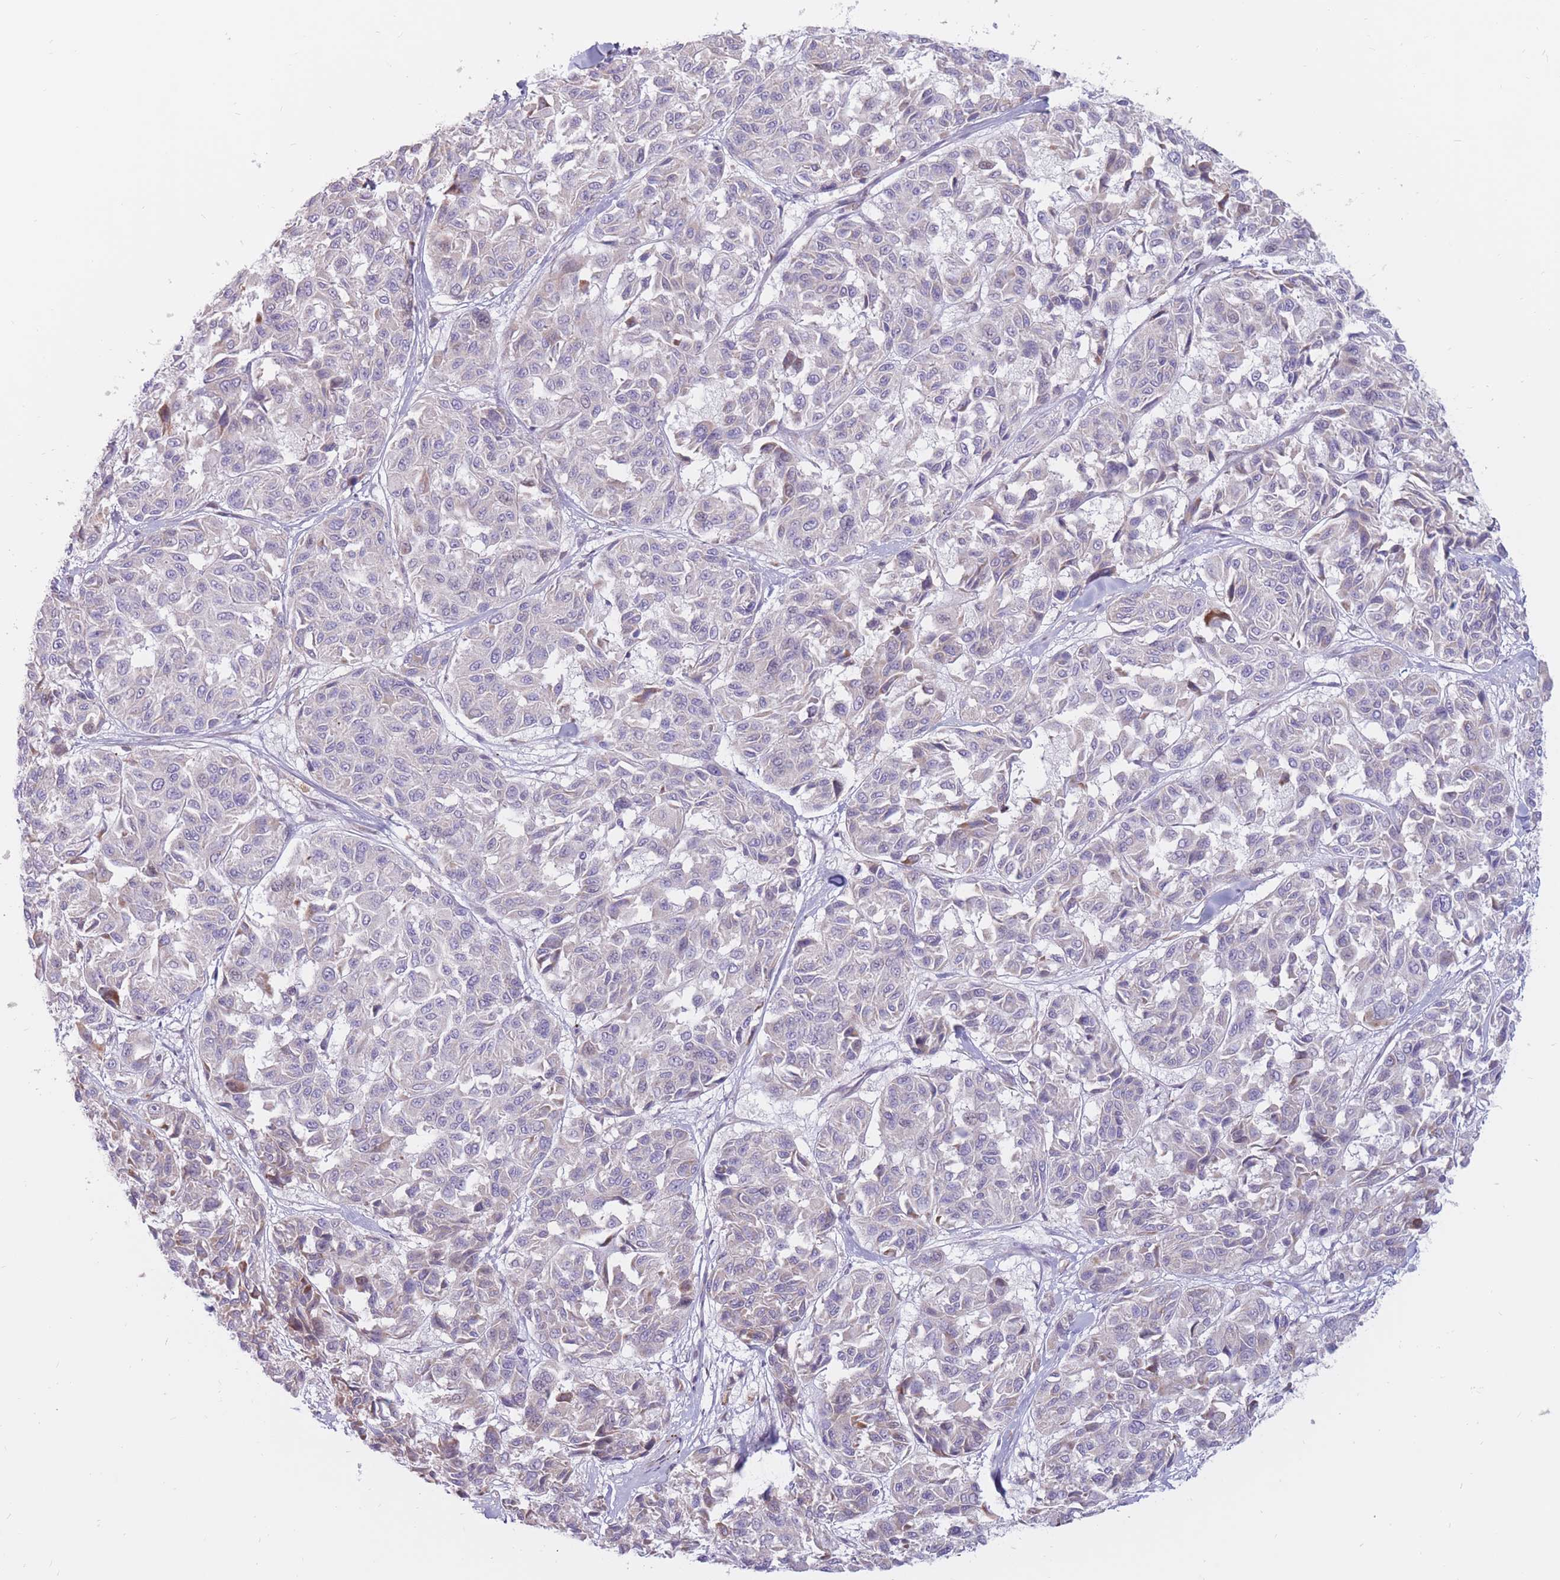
{"staining": {"intensity": "negative", "quantity": "none", "location": "none"}, "tissue": "melanoma", "cell_type": "Tumor cells", "image_type": "cancer", "snomed": [{"axis": "morphology", "description": "Malignant melanoma, NOS"}, {"axis": "topography", "description": "Skin"}], "caption": "Immunohistochemistry (IHC) of melanoma exhibits no positivity in tumor cells. (Immunohistochemistry, brightfield microscopy, high magnification).", "gene": "PTGDR", "patient": {"sex": "female", "age": 66}}